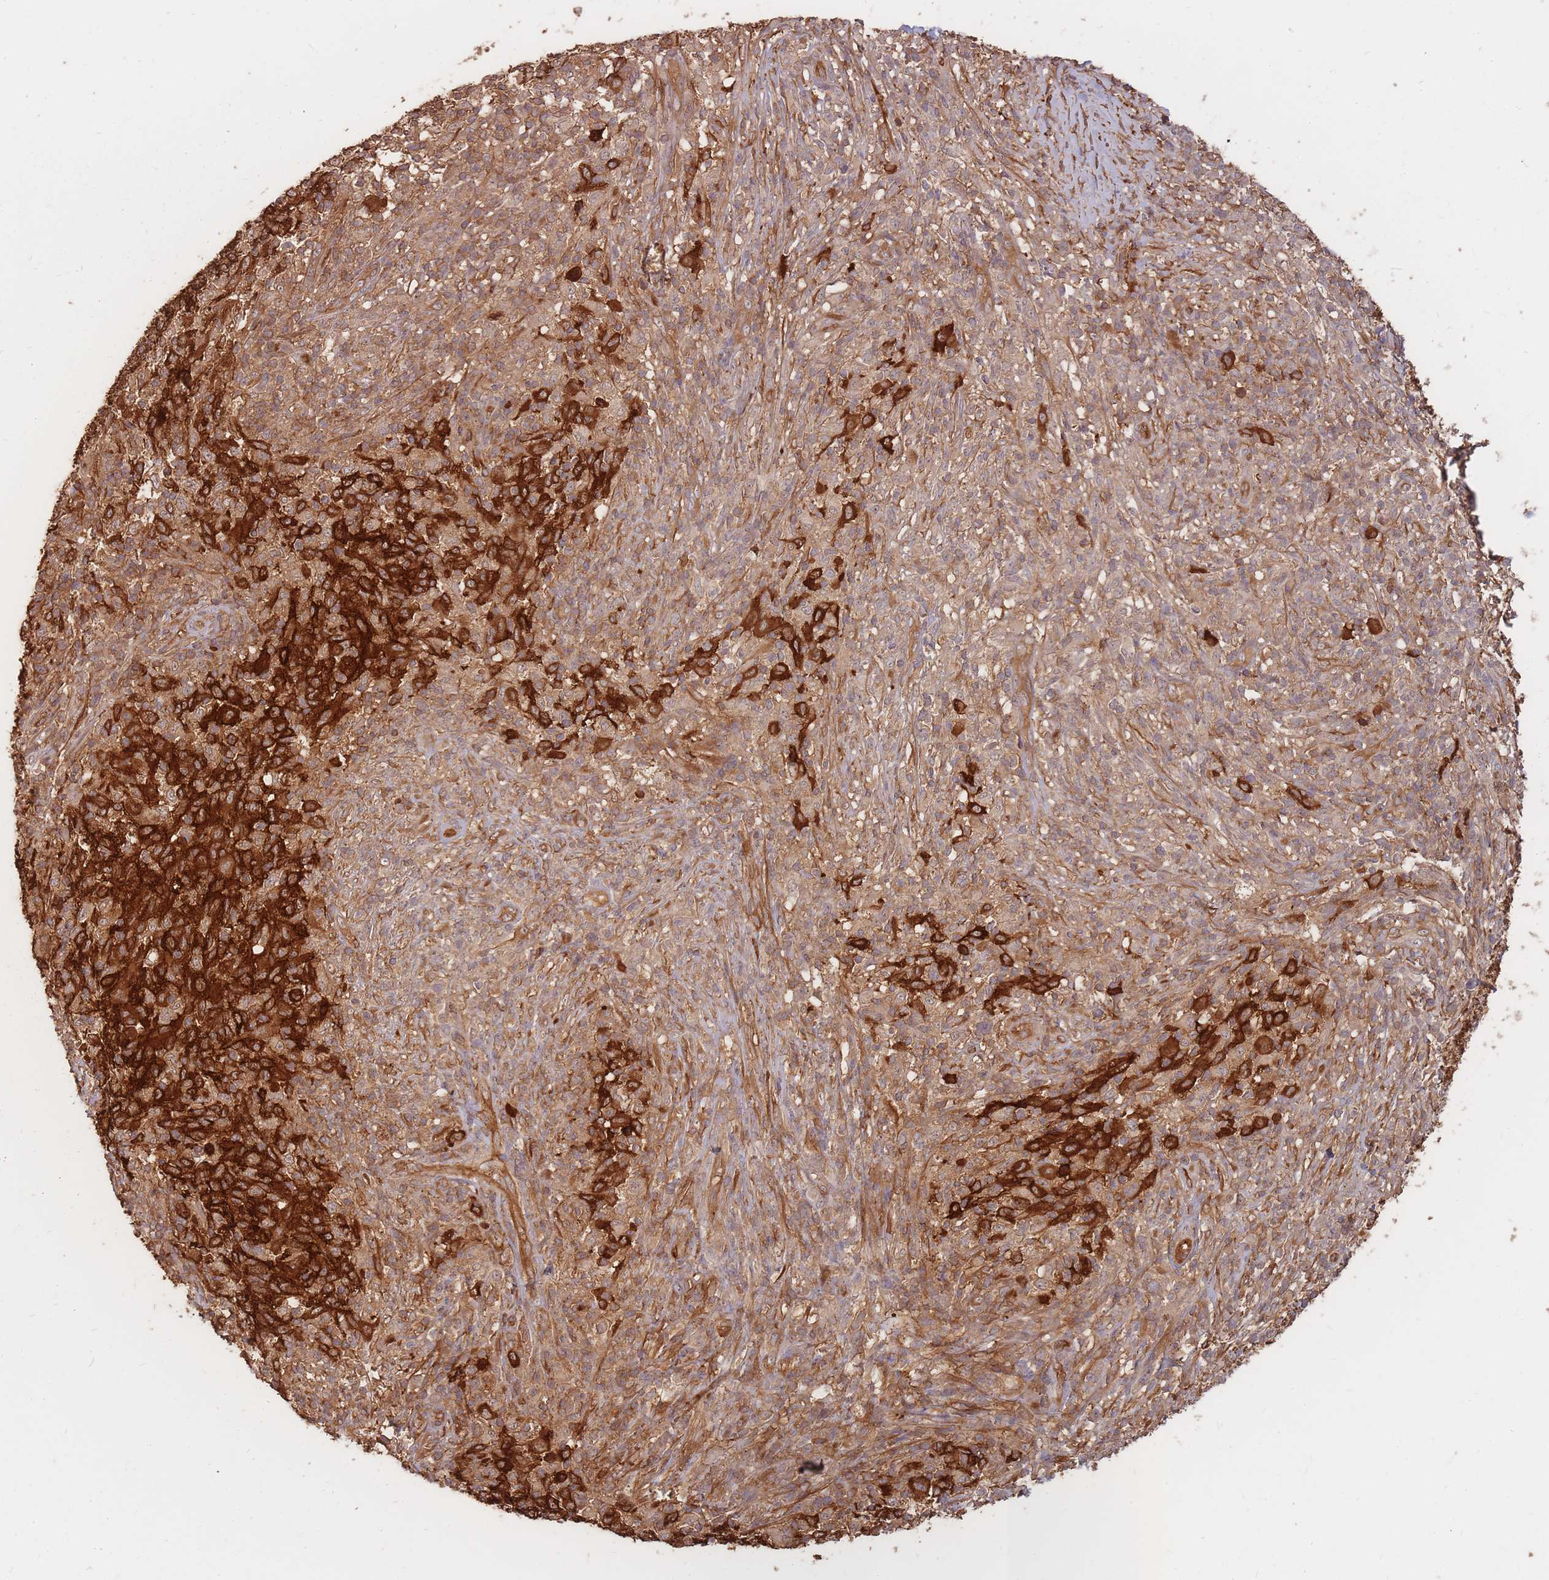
{"staining": {"intensity": "strong", "quantity": ">75%", "location": "cytoplasmic/membranous"}, "tissue": "melanoma", "cell_type": "Tumor cells", "image_type": "cancer", "snomed": [{"axis": "morphology", "description": "Malignant melanoma, NOS"}, {"axis": "topography", "description": "Skin"}], "caption": "This is an image of immunohistochemistry staining of melanoma, which shows strong expression in the cytoplasmic/membranous of tumor cells.", "gene": "PLS3", "patient": {"sex": "male", "age": 66}}